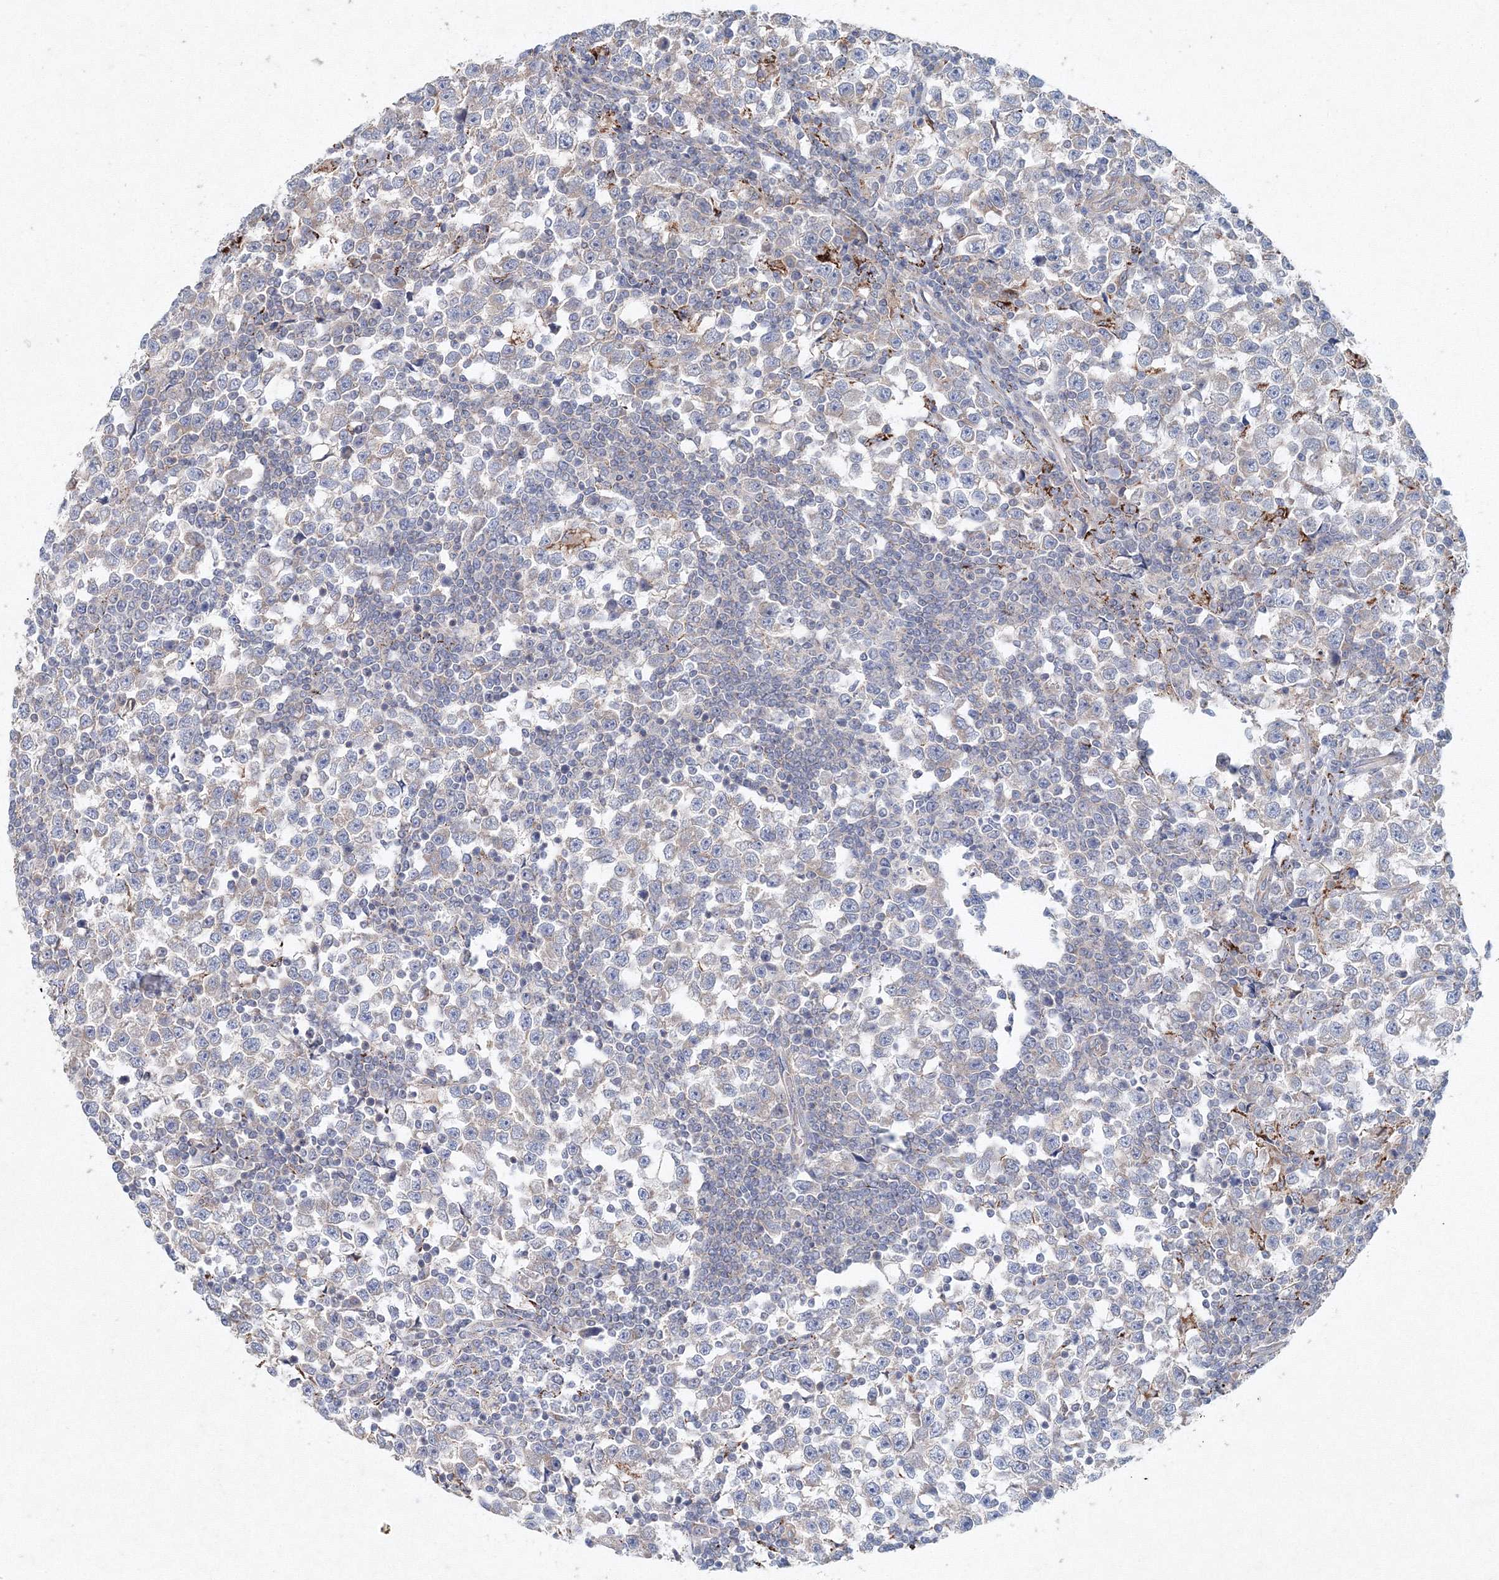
{"staining": {"intensity": "negative", "quantity": "none", "location": "none"}, "tissue": "testis cancer", "cell_type": "Tumor cells", "image_type": "cancer", "snomed": [{"axis": "morphology", "description": "Normal tissue, NOS"}, {"axis": "morphology", "description": "Seminoma, NOS"}, {"axis": "topography", "description": "Testis"}], "caption": "A micrograph of human testis seminoma is negative for staining in tumor cells. (Brightfield microscopy of DAB IHC at high magnification).", "gene": "WDR49", "patient": {"sex": "male", "age": 43}}